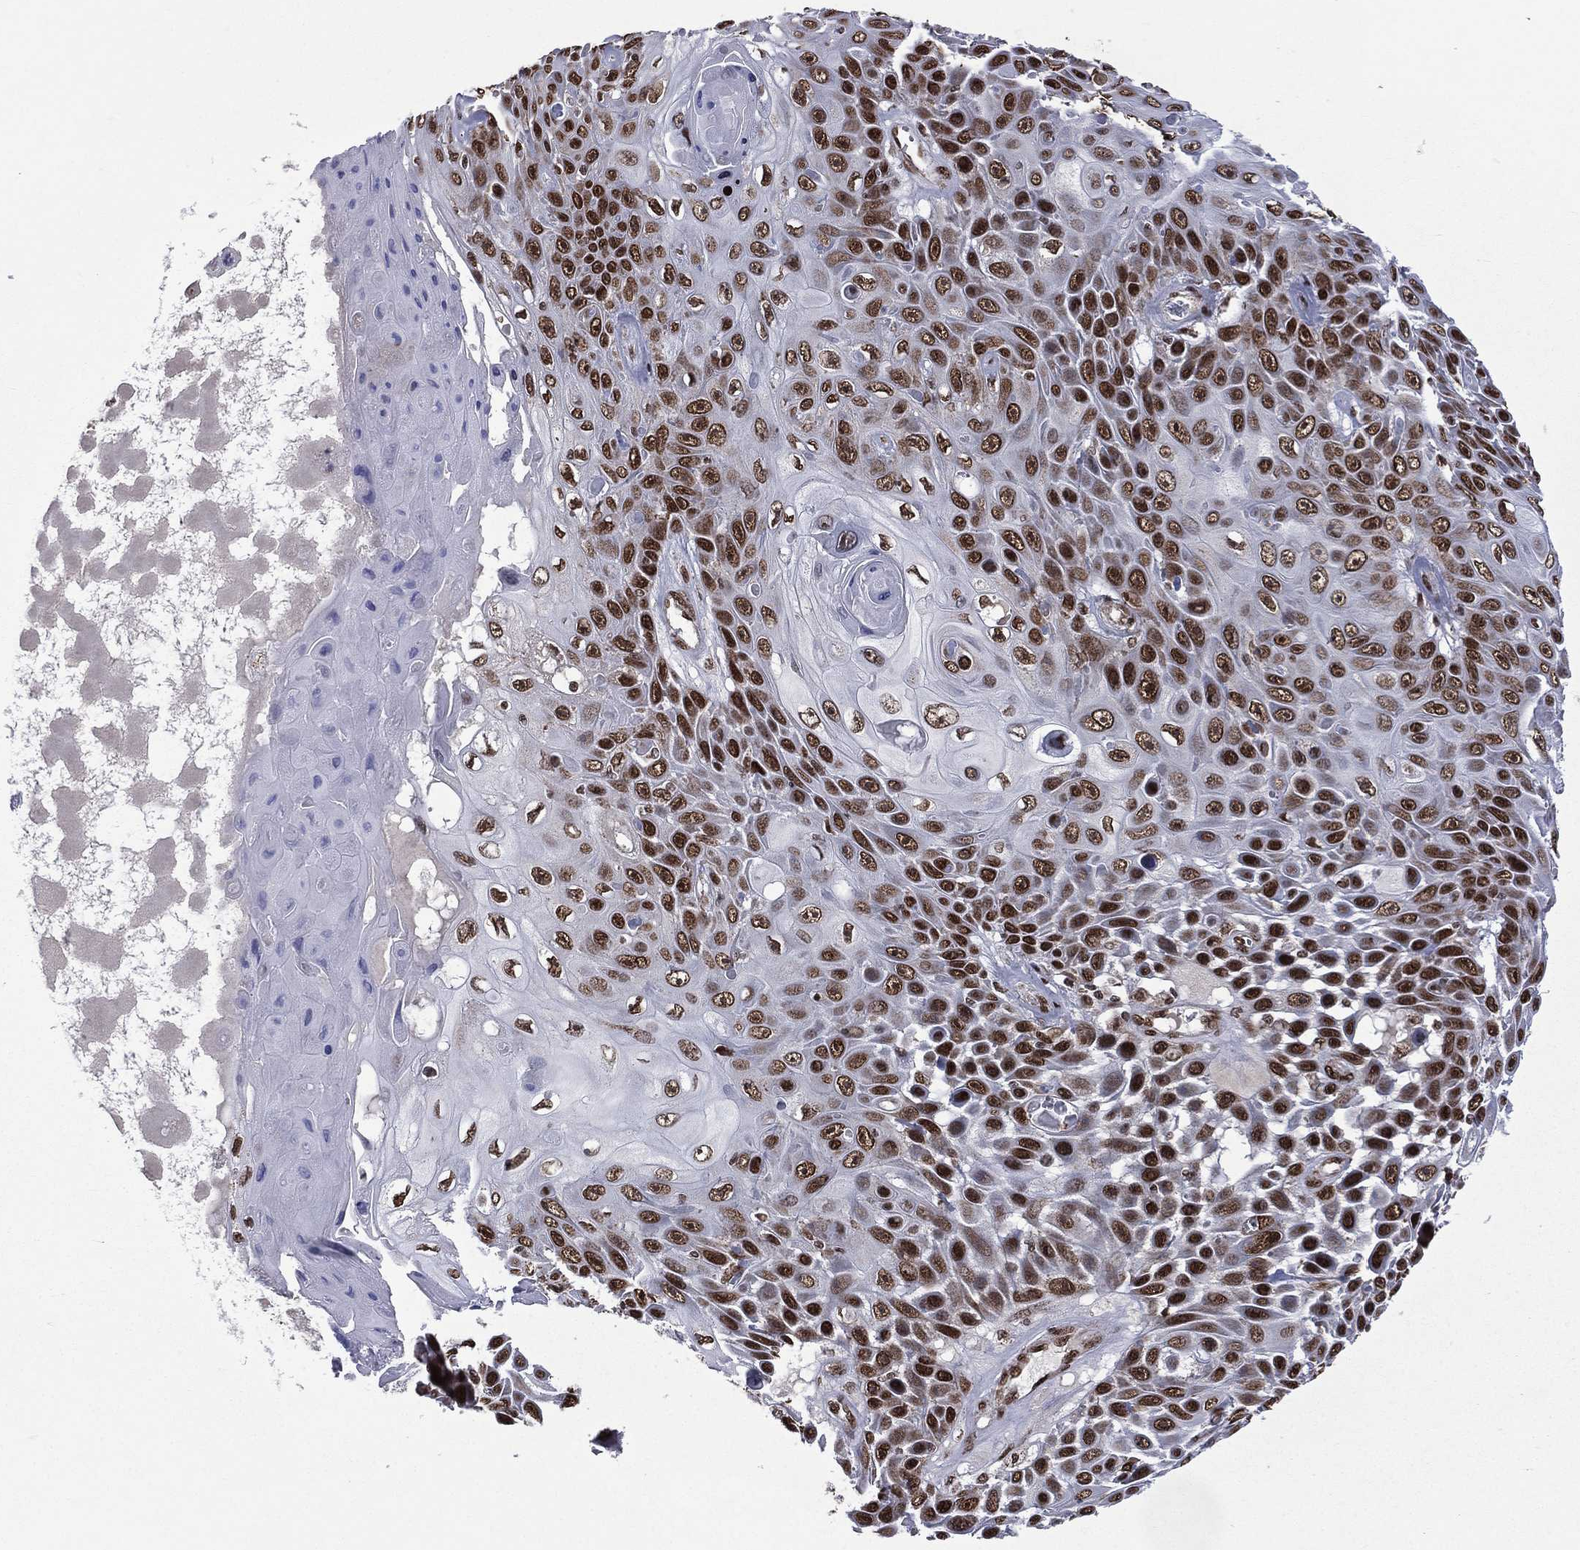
{"staining": {"intensity": "strong", "quantity": ">75%", "location": "nuclear"}, "tissue": "skin cancer", "cell_type": "Tumor cells", "image_type": "cancer", "snomed": [{"axis": "morphology", "description": "Squamous cell carcinoma, NOS"}, {"axis": "topography", "description": "Skin"}], "caption": "Human skin cancer (squamous cell carcinoma) stained for a protein (brown) exhibits strong nuclear positive positivity in approximately >75% of tumor cells.", "gene": "C5orf24", "patient": {"sex": "male", "age": 82}}